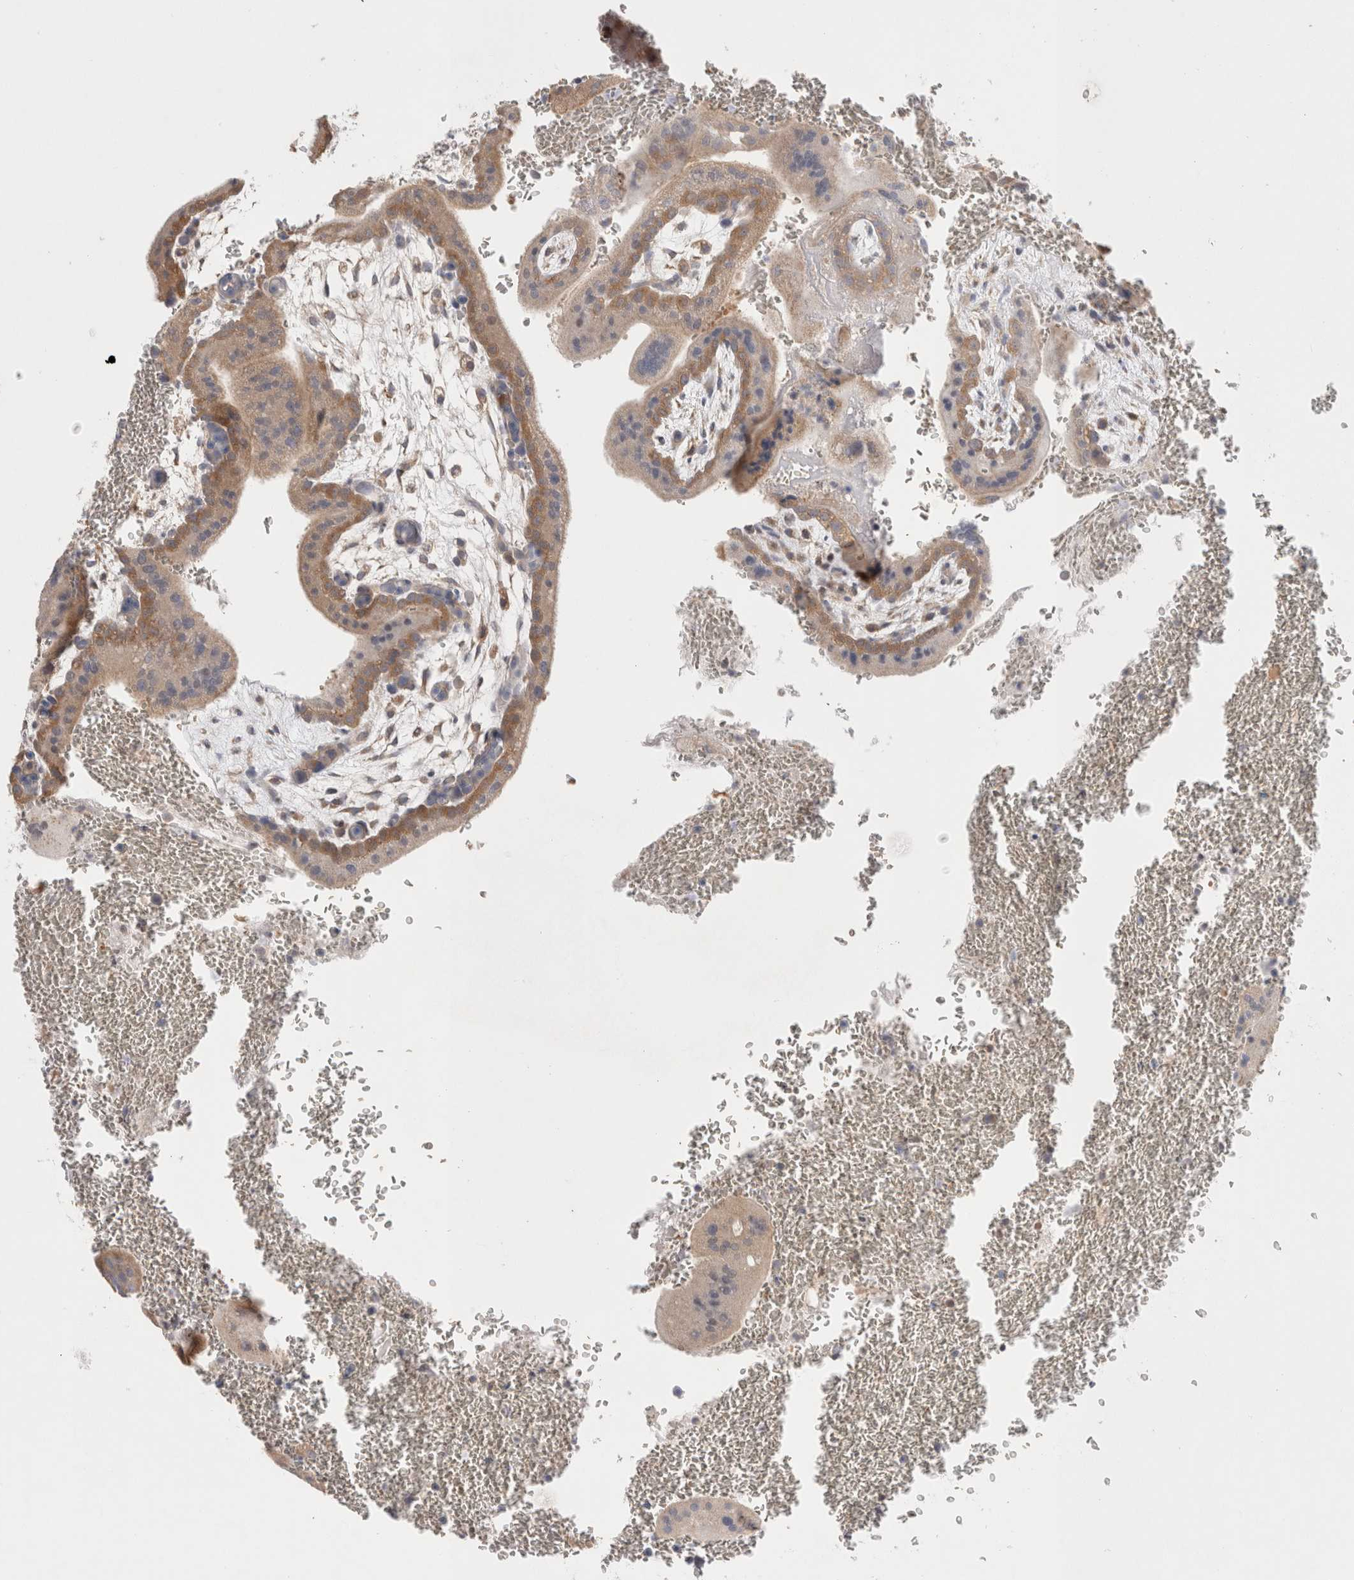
{"staining": {"intensity": "moderate", "quantity": "25%-75%", "location": "cytoplasmic/membranous"}, "tissue": "placenta", "cell_type": "Trophoblastic cells", "image_type": "normal", "snomed": [{"axis": "morphology", "description": "Normal tissue, NOS"}, {"axis": "topography", "description": "Placenta"}], "caption": "IHC of benign placenta demonstrates medium levels of moderate cytoplasmic/membranous staining in about 25%-75% of trophoblastic cells.", "gene": "NDOR1", "patient": {"sex": "female", "age": 35}}